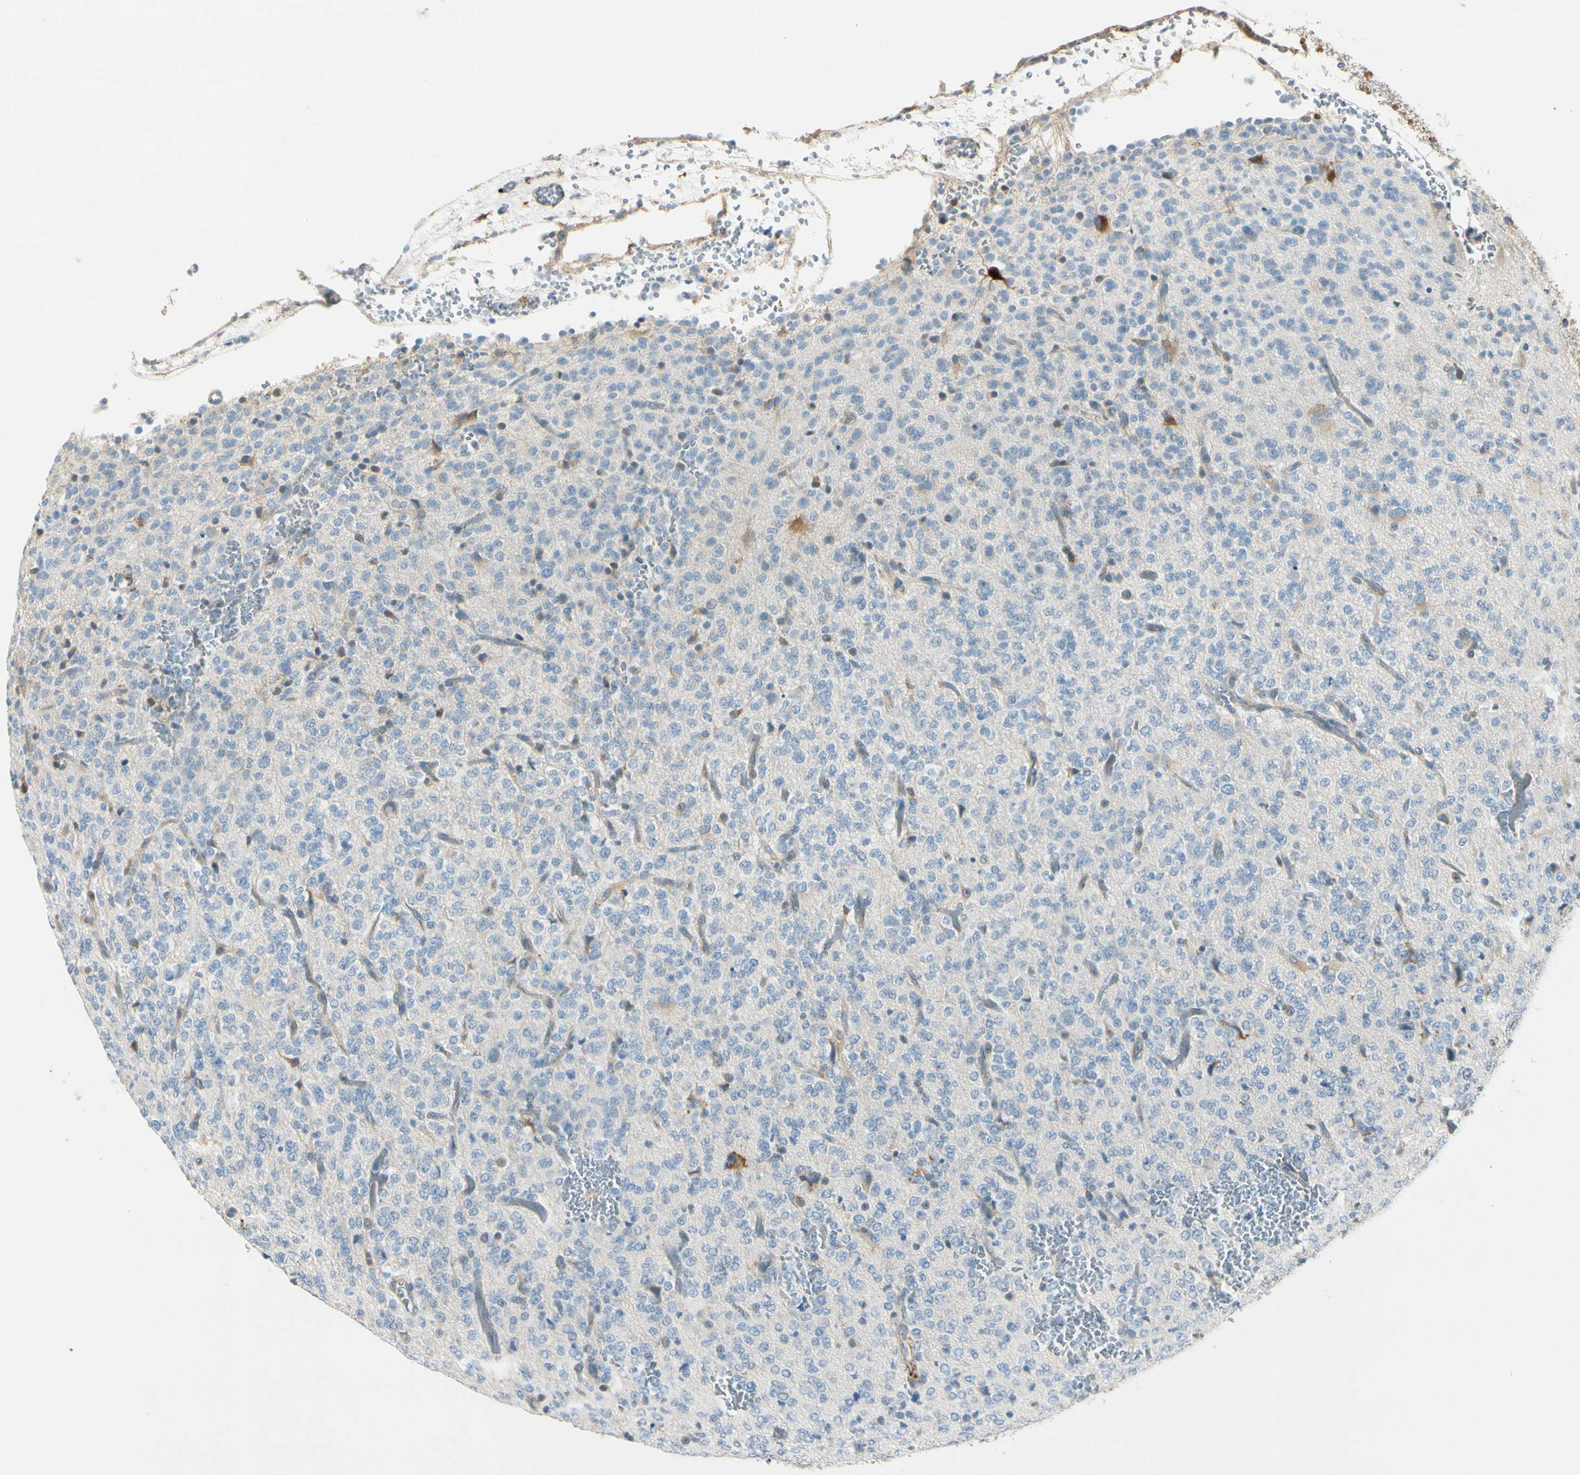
{"staining": {"intensity": "weak", "quantity": "<25%", "location": "cytoplasmic/membranous"}, "tissue": "glioma", "cell_type": "Tumor cells", "image_type": "cancer", "snomed": [{"axis": "morphology", "description": "Glioma, malignant, Low grade"}, {"axis": "topography", "description": "Brain"}], "caption": "Malignant glioma (low-grade) was stained to show a protein in brown. There is no significant positivity in tumor cells.", "gene": "FKBP7", "patient": {"sex": "male", "age": 38}}